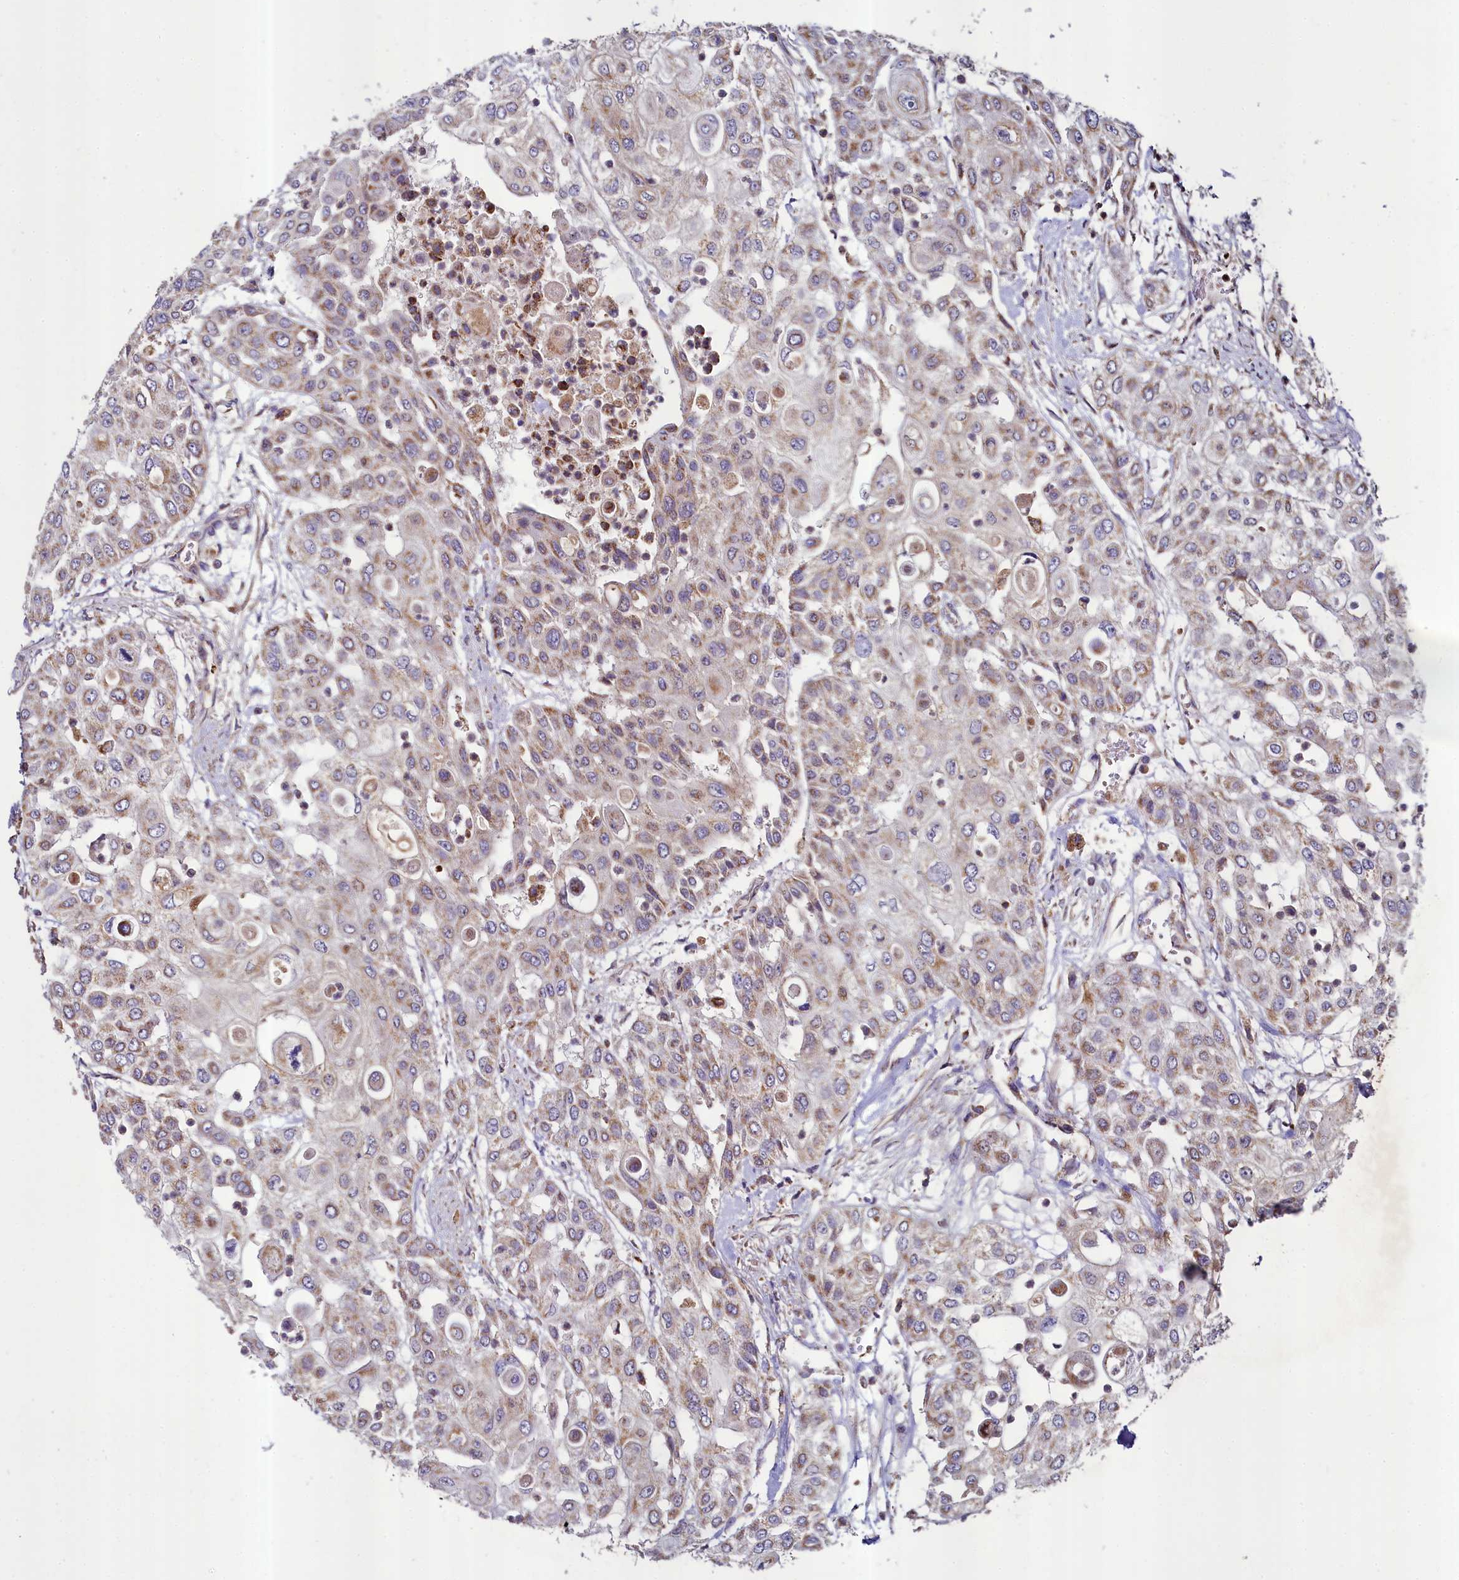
{"staining": {"intensity": "moderate", "quantity": ">75%", "location": "cytoplasmic/membranous"}, "tissue": "urothelial cancer", "cell_type": "Tumor cells", "image_type": "cancer", "snomed": [{"axis": "morphology", "description": "Urothelial carcinoma, High grade"}, {"axis": "topography", "description": "Urinary bladder"}], "caption": "Protein positivity by immunohistochemistry shows moderate cytoplasmic/membranous positivity in approximately >75% of tumor cells in urothelial cancer.", "gene": "METTL4", "patient": {"sex": "female", "age": 79}}